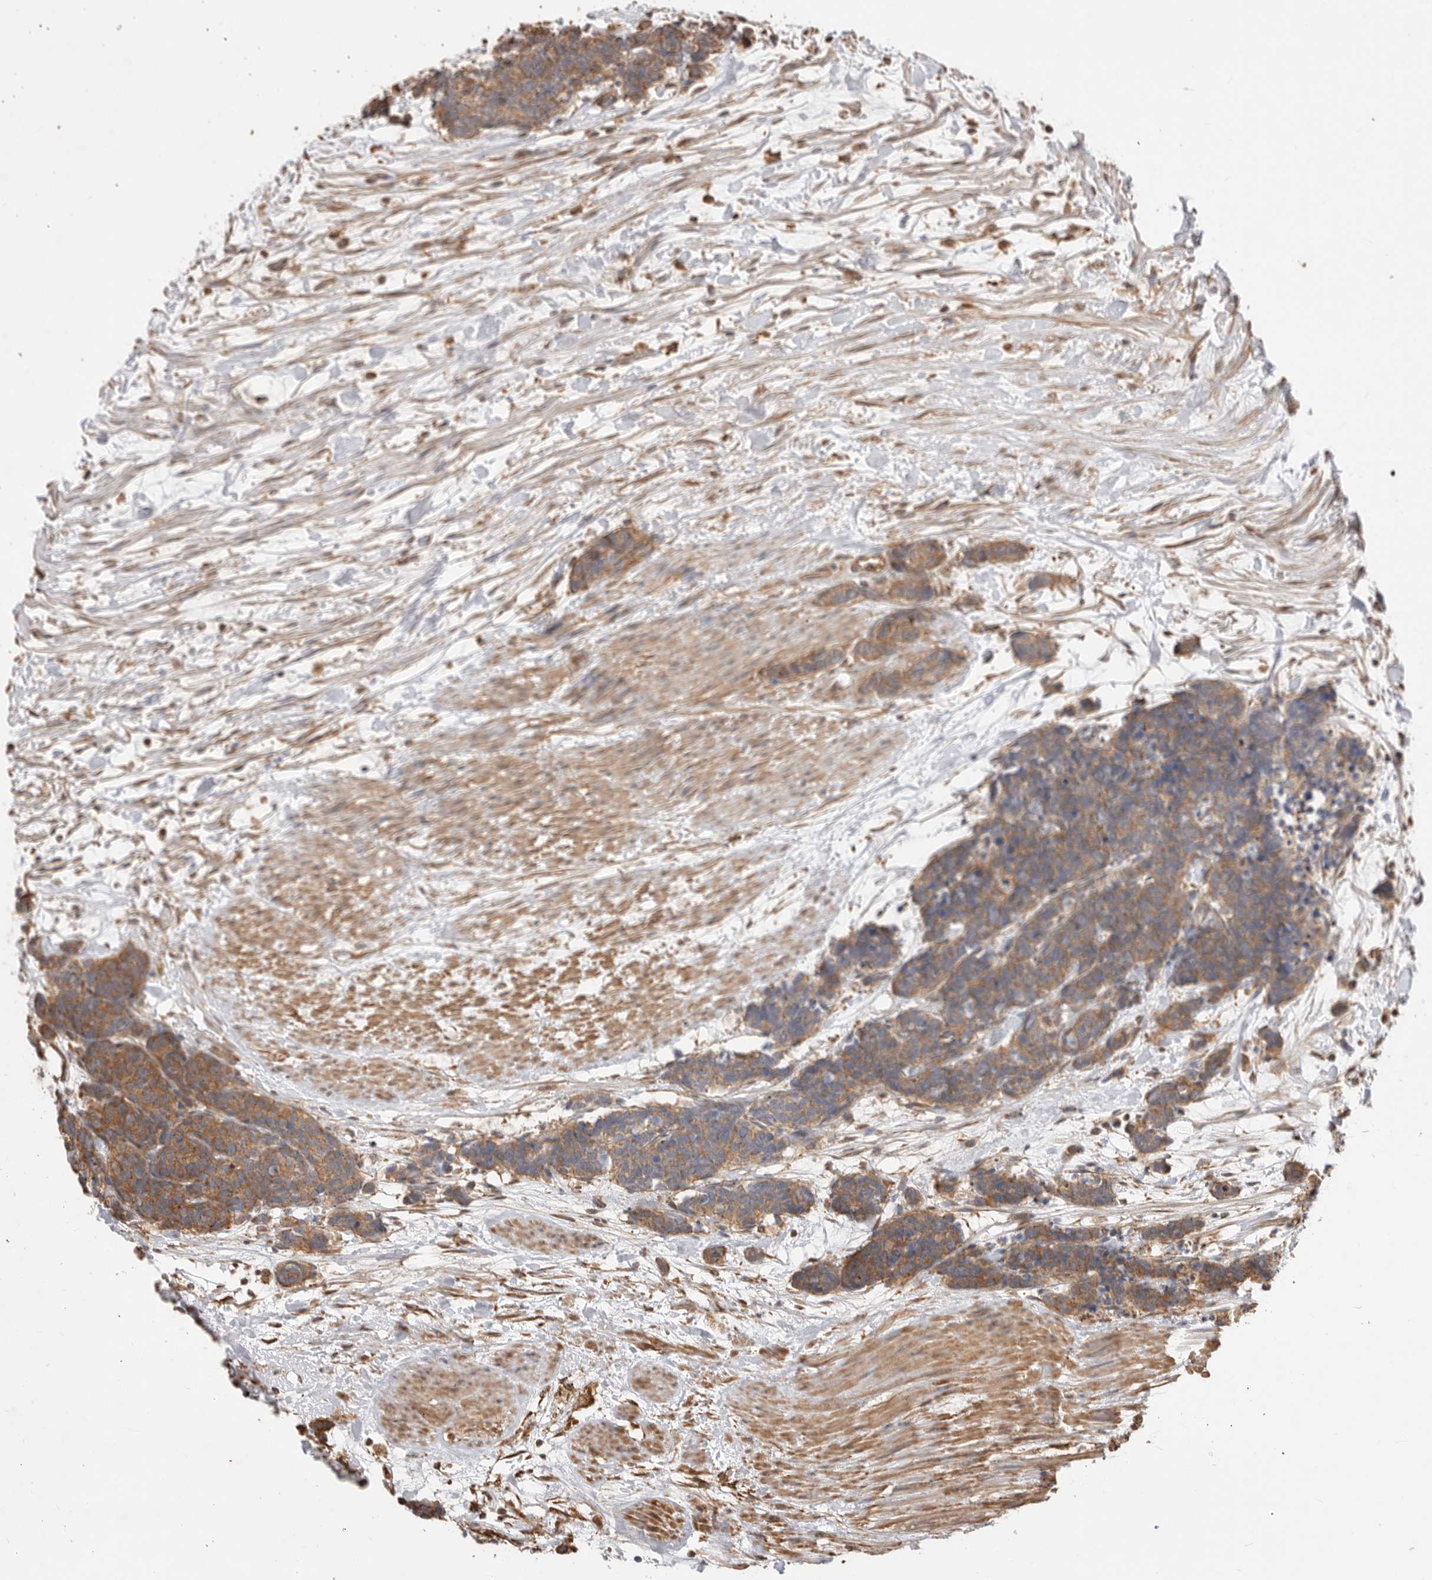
{"staining": {"intensity": "moderate", "quantity": ">75%", "location": "cytoplasmic/membranous"}, "tissue": "carcinoid", "cell_type": "Tumor cells", "image_type": "cancer", "snomed": [{"axis": "morphology", "description": "Carcinoma, NOS"}, {"axis": "morphology", "description": "Carcinoid, malignant, NOS"}, {"axis": "topography", "description": "Urinary bladder"}], "caption": "Immunohistochemical staining of carcinoid reveals medium levels of moderate cytoplasmic/membranous protein staining in about >75% of tumor cells. Immunohistochemistry (ihc) stains the protein of interest in brown and the nuclei are stained blue.", "gene": "DPH7", "patient": {"sex": "male", "age": 57}}